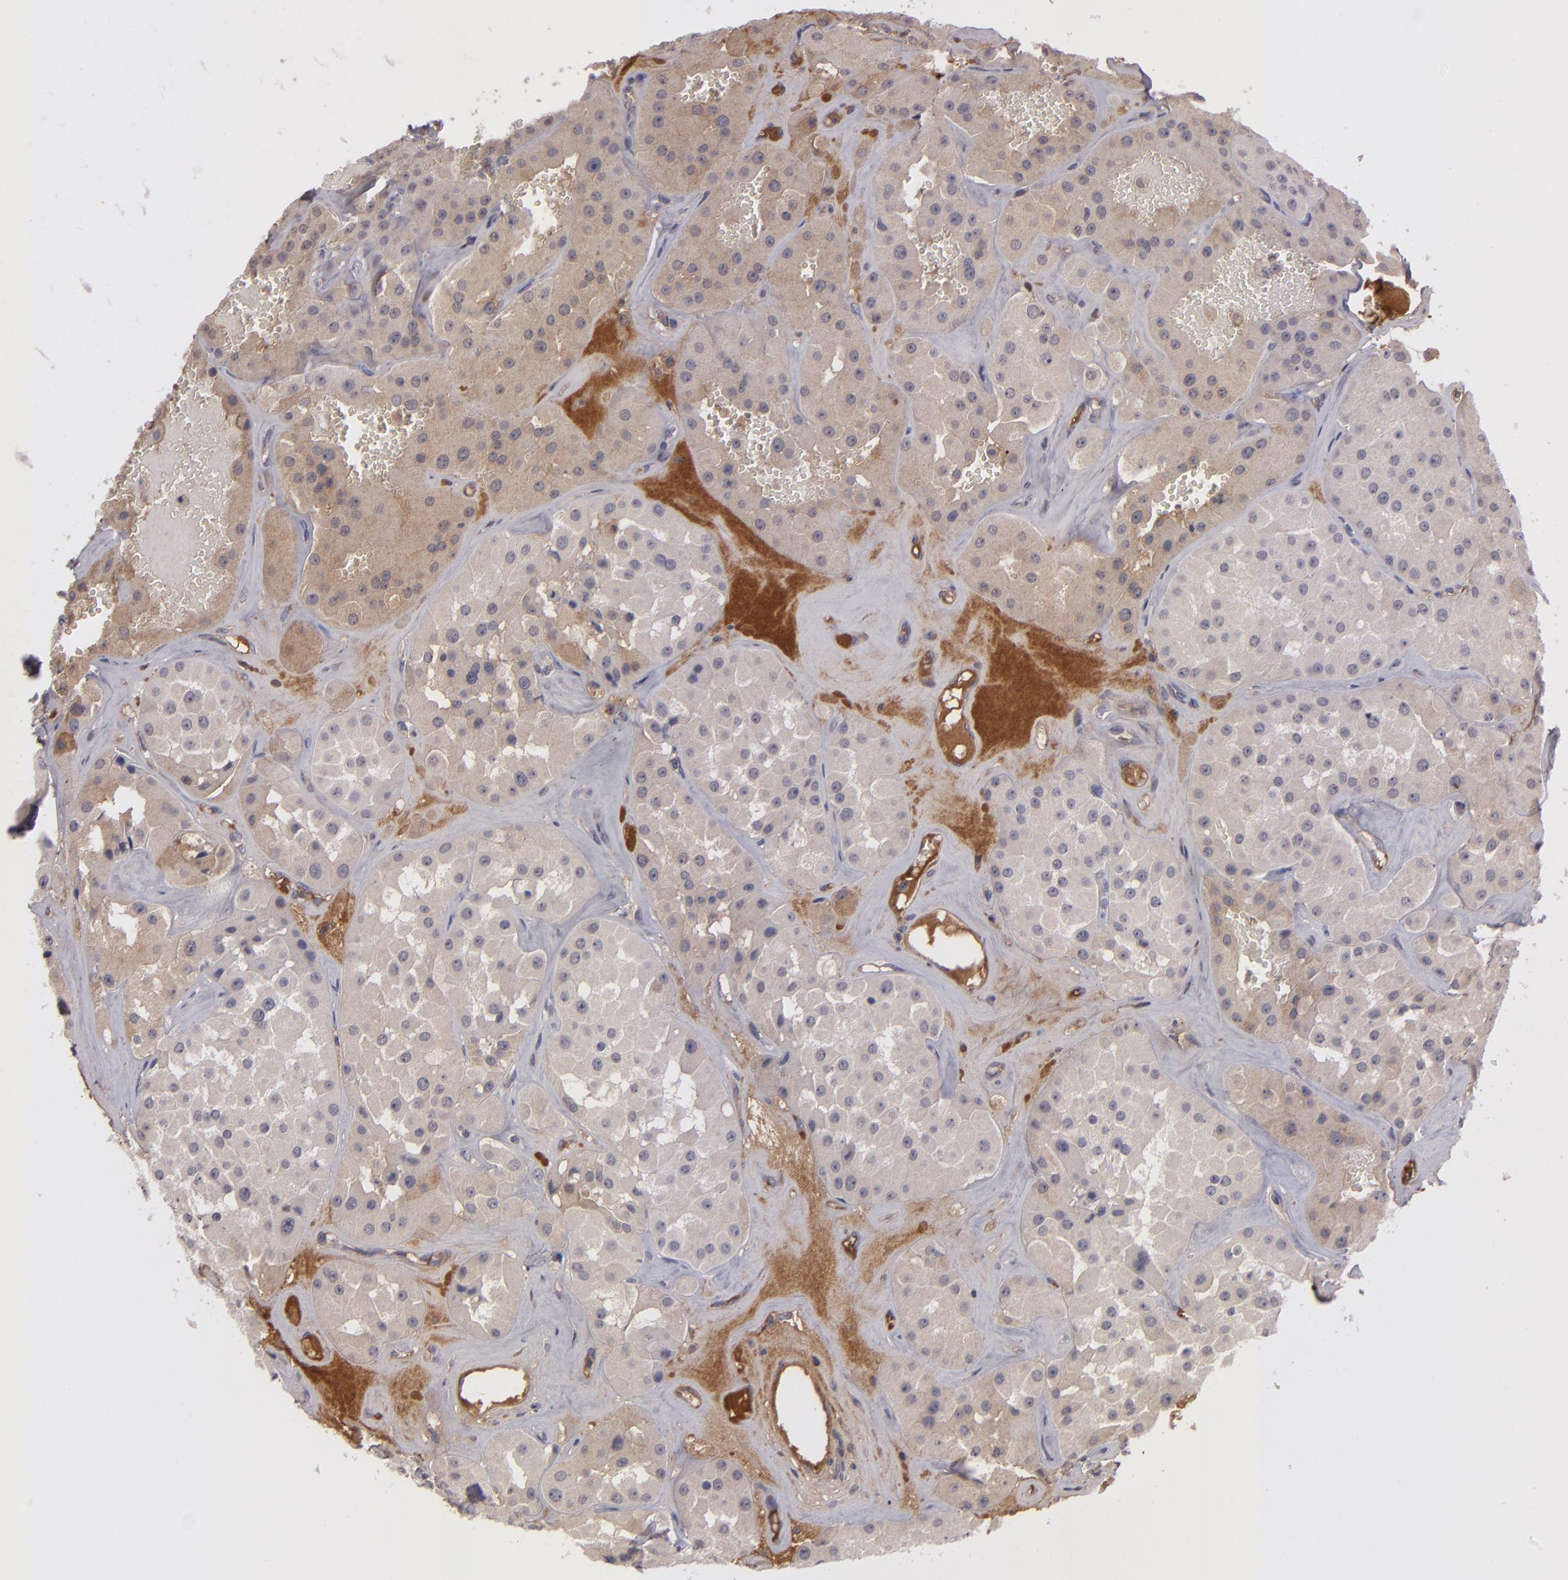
{"staining": {"intensity": "negative", "quantity": "none", "location": "none"}, "tissue": "renal cancer", "cell_type": "Tumor cells", "image_type": "cancer", "snomed": [{"axis": "morphology", "description": "Adenocarcinoma, uncertain malignant potential"}, {"axis": "topography", "description": "Kidney"}], "caption": "Adenocarcinoma,  uncertain malignant potential (renal) stained for a protein using immunohistochemistry reveals no expression tumor cells.", "gene": "ITIH4", "patient": {"sex": "male", "age": 63}}